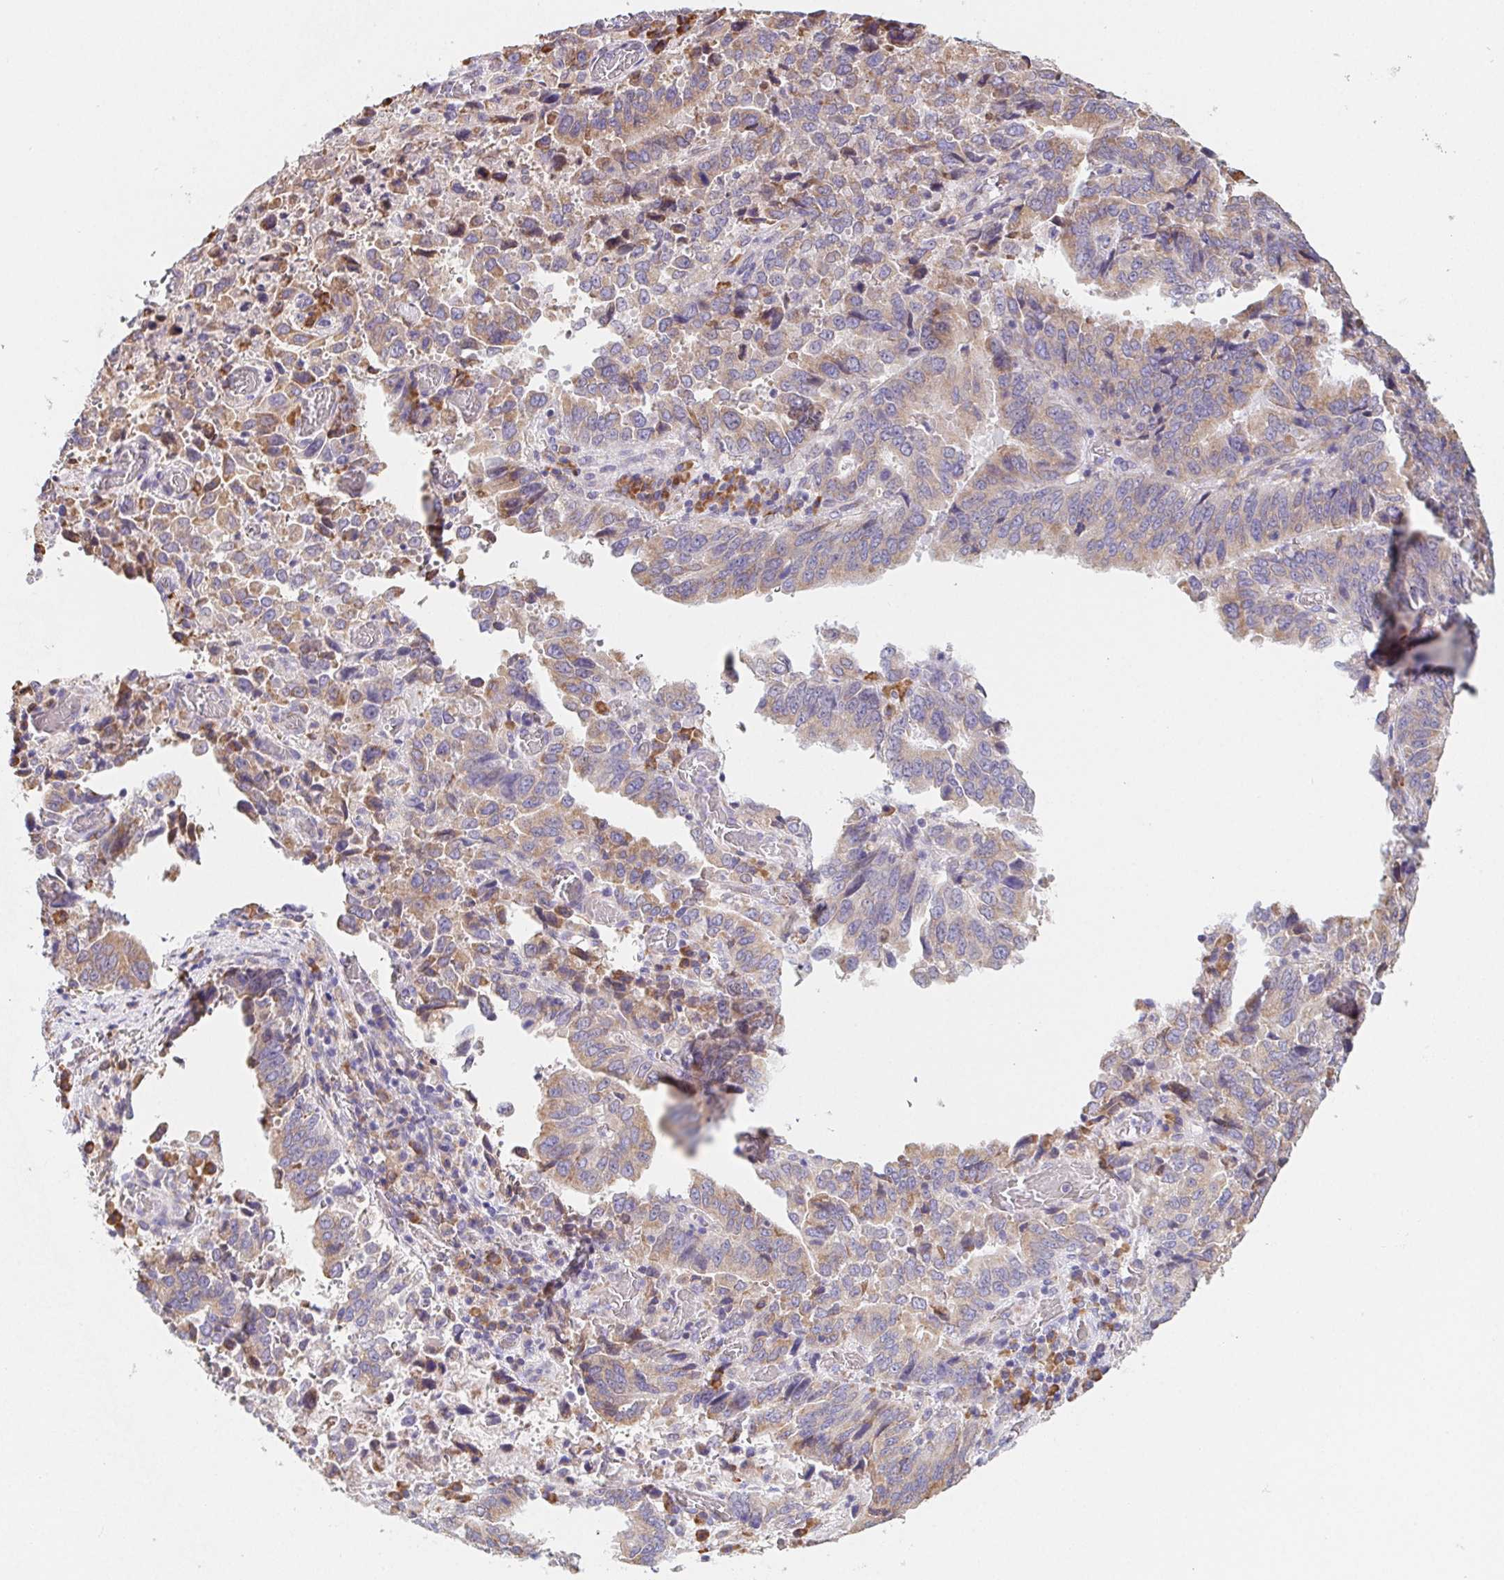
{"staining": {"intensity": "weak", "quantity": ">75%", "location": "cytoplasmic/membranous"}, "tissue": "stomach cancer", "cell_type": "Tumor cells", "image_type": "cancer", "snomed": [{"axis": "morphology", "description": "Adenocarcinoma, NOS"}, {"axis": "topography", "description": "Stomach, upper"}], "caption": "DAB immunohistochemical staining of human stomach cancer shows weak cytoplasmic/membranous protein expression in approximately >75% of tumor cells.", "gene": "ADAM8", "patient": {"sex": "male", "age": 74}}